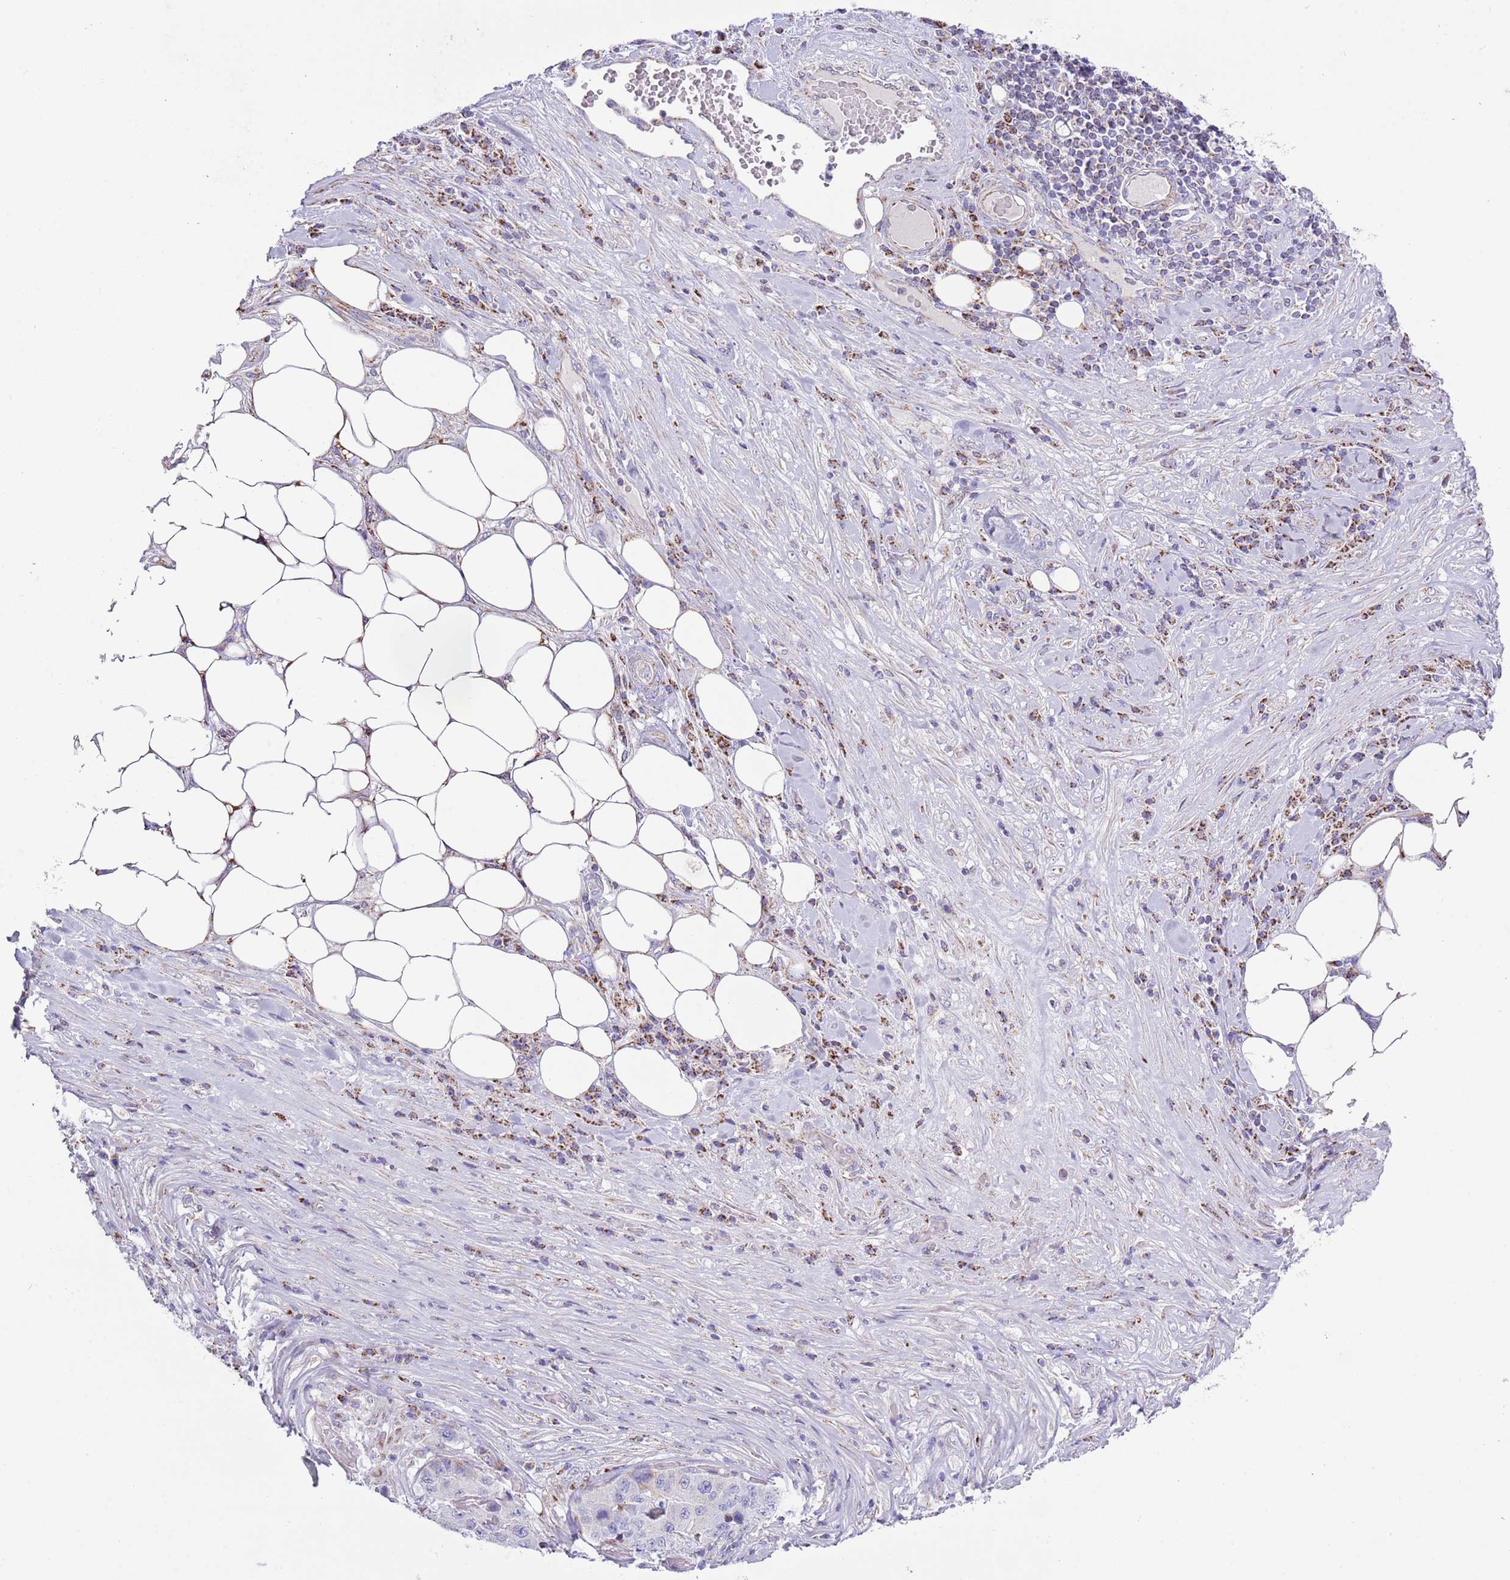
{"staining": {"intensity": "negative", "quantity": "none", "location": "none"}, "tissue": "stomach cancer", "cell_type": "Tumor cells", "image_type": "cancer", "snomed": [{"axis": "morphology", "description": "Adenocarcinoma, NOS"}, {"axis": "topography", "description": "Stomach"}], "caption": "A high-resolution micrograph shows immunohistochemistry staining of adenocarcinoma (stomach), which demonstrates no significant expression in tumor cells.", "gene": "ATP6V1B1", "patient": {"sex": "male", "age": 71}}